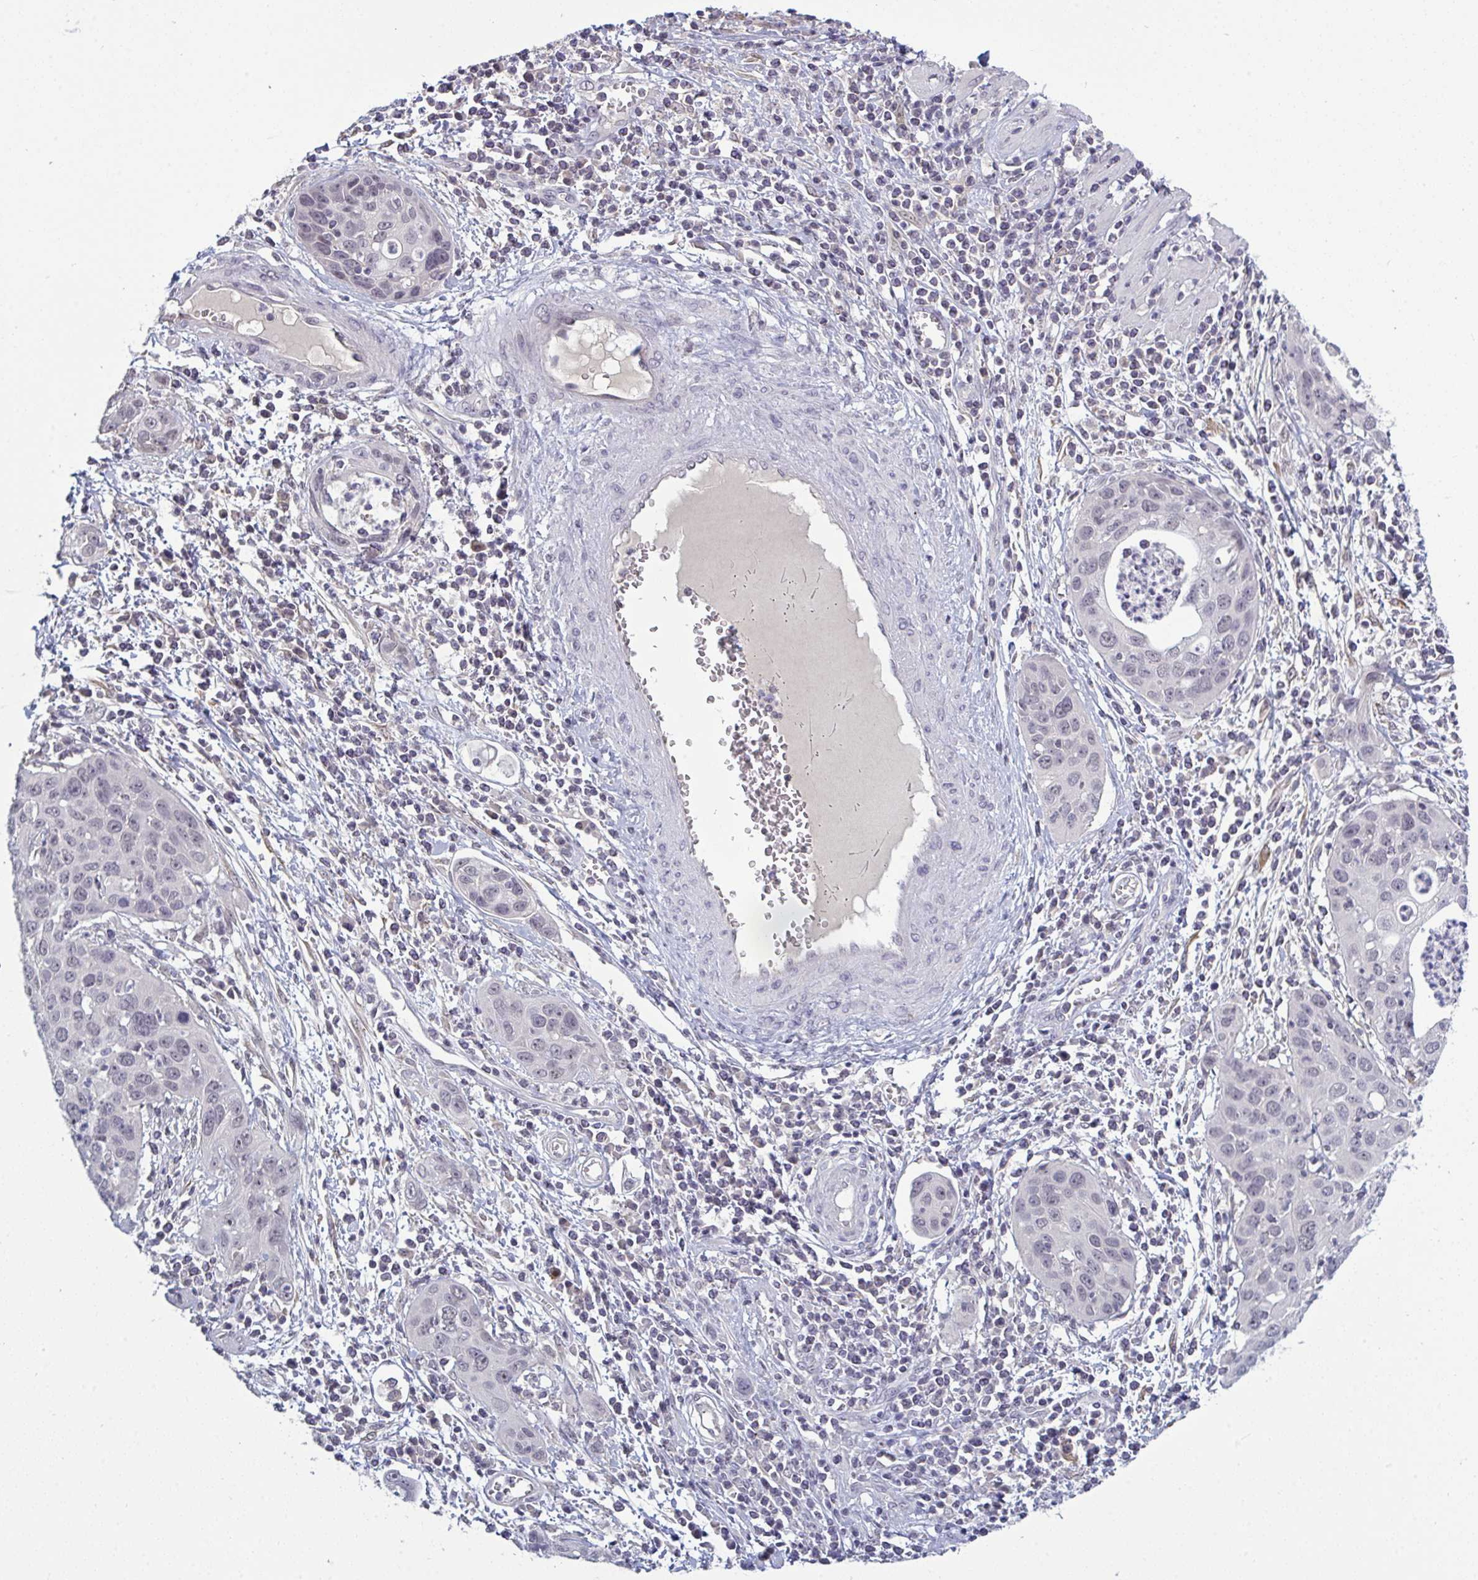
{"staining": {"intensity": "negative", "quantity": "none", "location": "none"}, "tissue": "cervical cancer", "cell_type": "Tumor cells", "image_type": "cancer", "snomed": [{"axis": "morphology", "description": "Squamous cell carcinoma, NOS"}, {"axis": "topography", "description": "Cervix"}], "caption": "IHC photomicrograph of human cervical cancer (squamous cell carcinoma) stained for a protein (brown), which reveals no expression in tumor cells.", "gene": "ZNF784", "patient": {"sex": "female", "age": 36}}